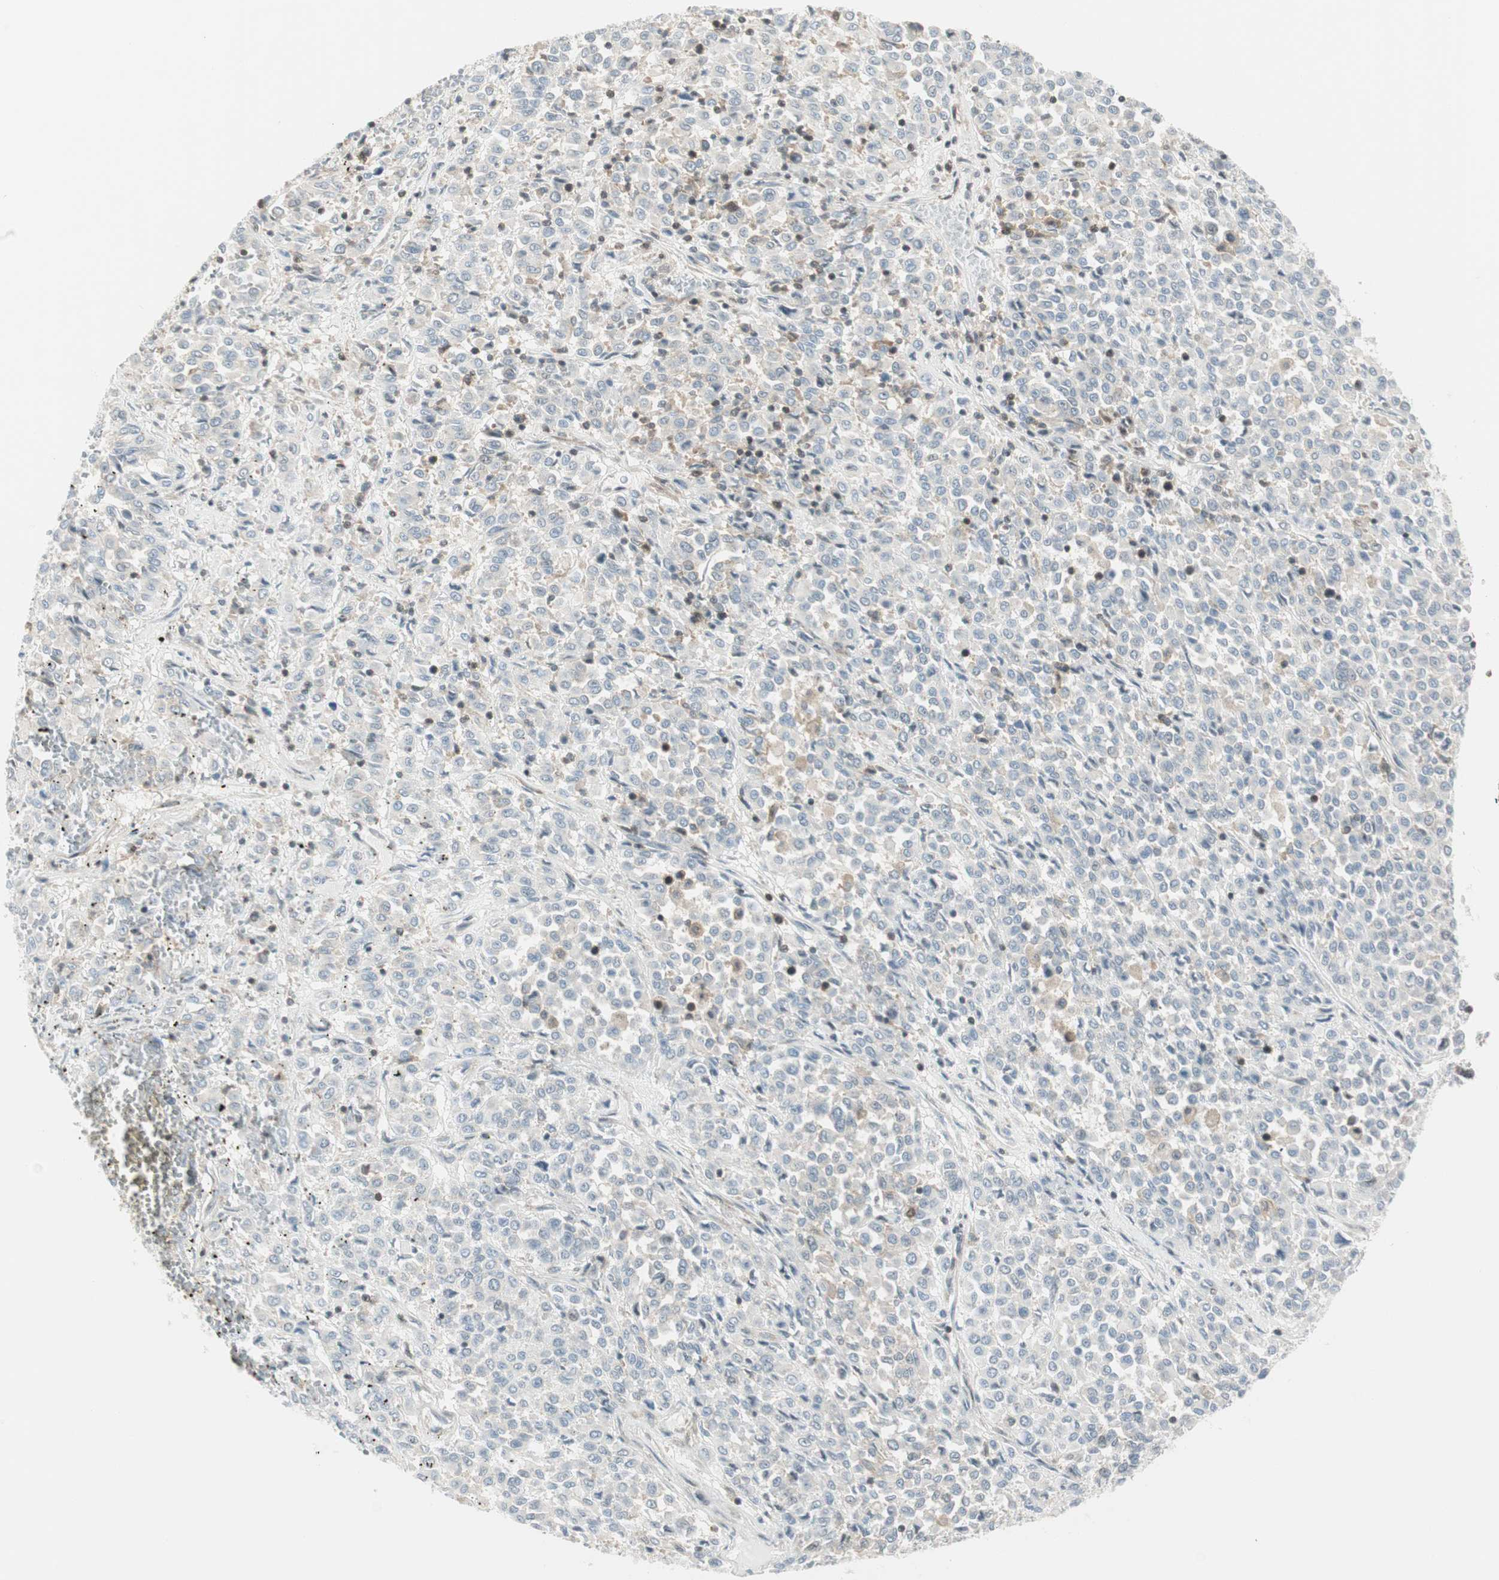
{"staining": {"intensity": "weak", "quantity": ">75%", "location": "cytoplasmic/membranous"}, "tissue": "melanoma", "cell_type": "Tumor cells", "image_type": "cancer", "snomed": [{"axis": "morphology", "description": "Malignant melanoma, Metastatic site"}, {"axis": "topography", "description": "Pancreas"}], "caption": "A low amount of weak cytoplasmic/membranous staining is identified in about >75% of tumor cells in malignant melanoma (metastatic site) tissue.", "gene": "PPP1CA", "patient": {"sex": "female", "age": 30}}